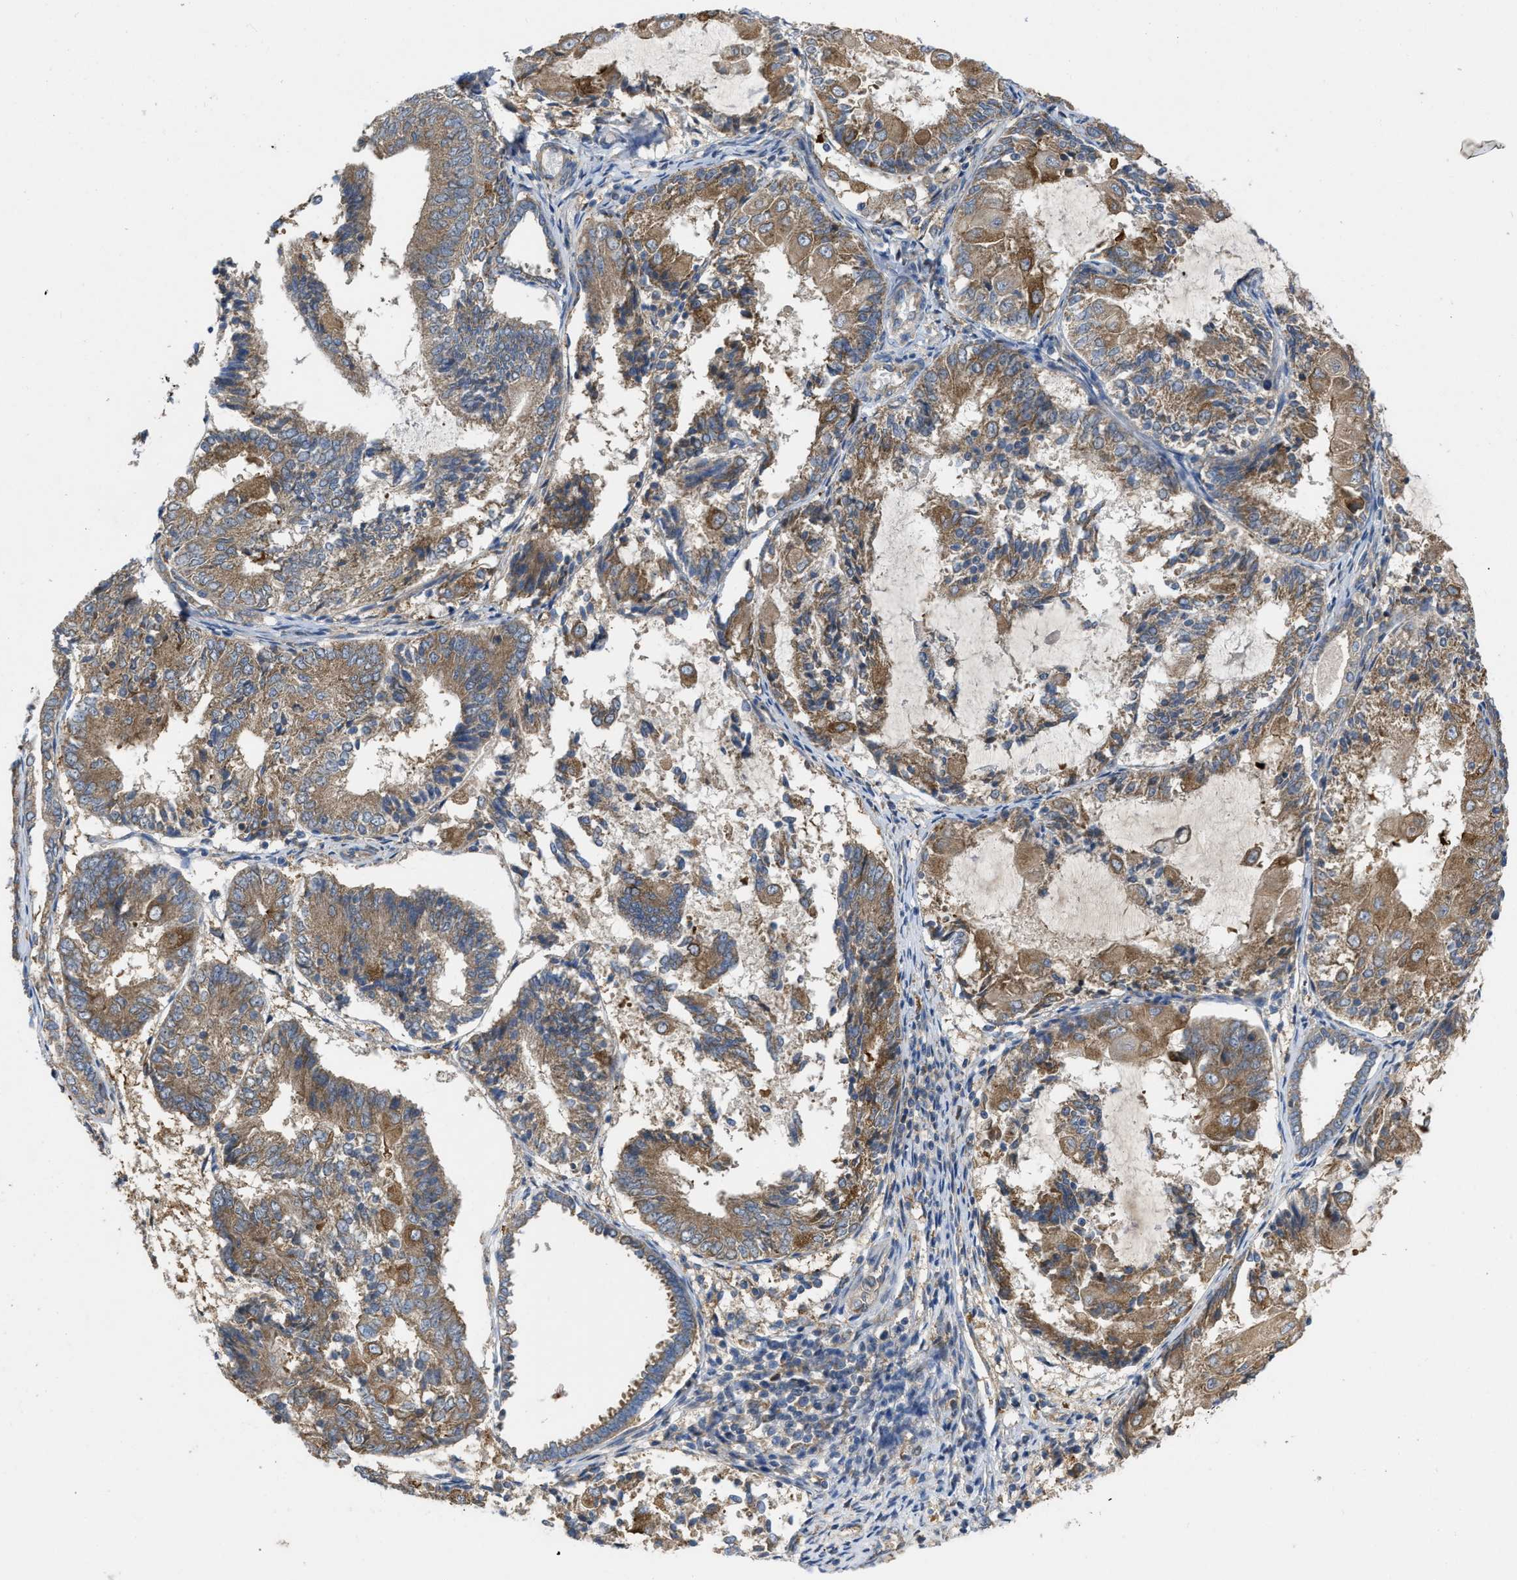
{"staining": {"intensity": "moderate", "quantity": ">75%", "location": "cytoplasmic/membranous"}, "tissue": "endometrial cancer", "cell_type": "Tumor cells", "image_type": "cancer", "snomed": [{"axis": "morphology", "description": "Adenocarcinoma, NOS"}, {"axis": "topography", "description": "Endometrium"}], "caption": "Immunohistochemistry (IHC) (DAB (3,3'-diaminobenzidine)) staining of endometrial cancer exhibits moderate cytoplasmic/membranous protein staining in about >75% of tumor cells.", "gene": "TMEM131", "patient": {"sex": "female", "age": 81}}